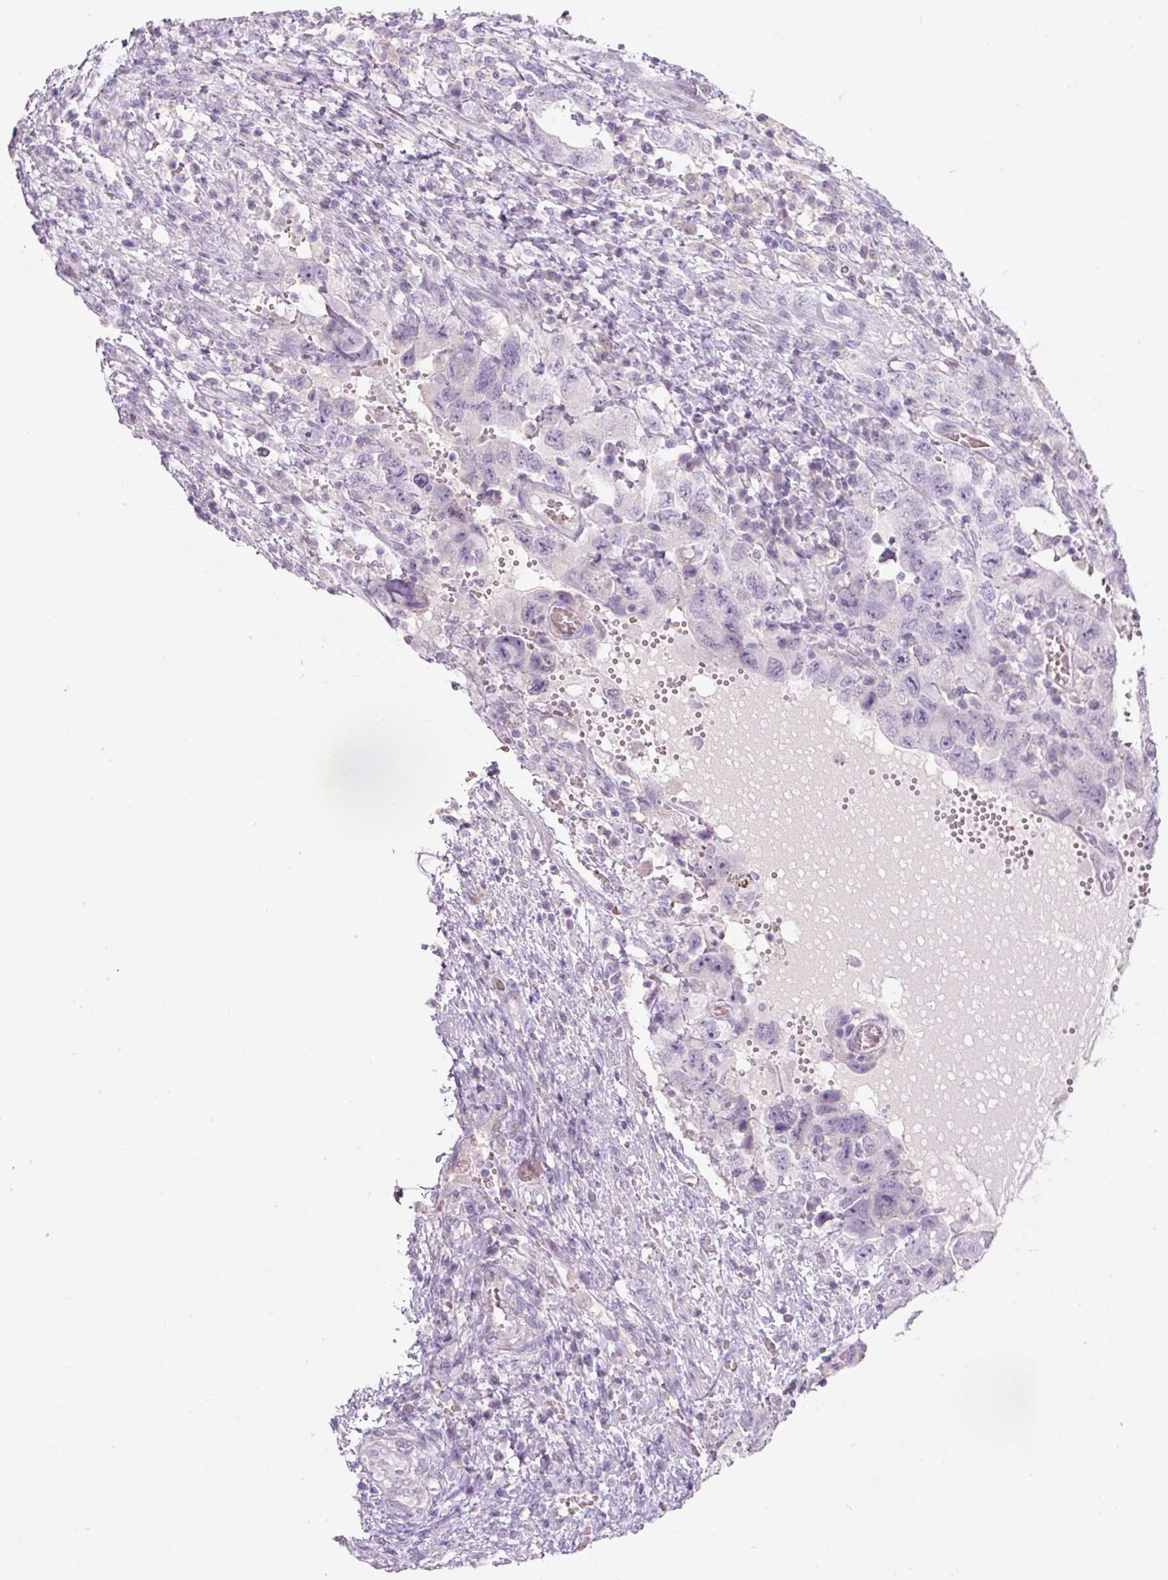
{"staining": {"intensity": "negative", "quantity": "none", "location": "none"}, "tissue": "testis cancer", "cell_type": "Tumor cells", "image_type": "cancer", "snomed": [{"axis": "morphology", "description": "Carcinoma, Embryonal, NOS"}, {"axis": "topography", "description": "Testis"}], "caption": "Immunohistochemical staining of testis cancer shows no significant staining in tumor cells.", "gene": "FGFBP3", "patient": {"sex": "male", "age": 26}}